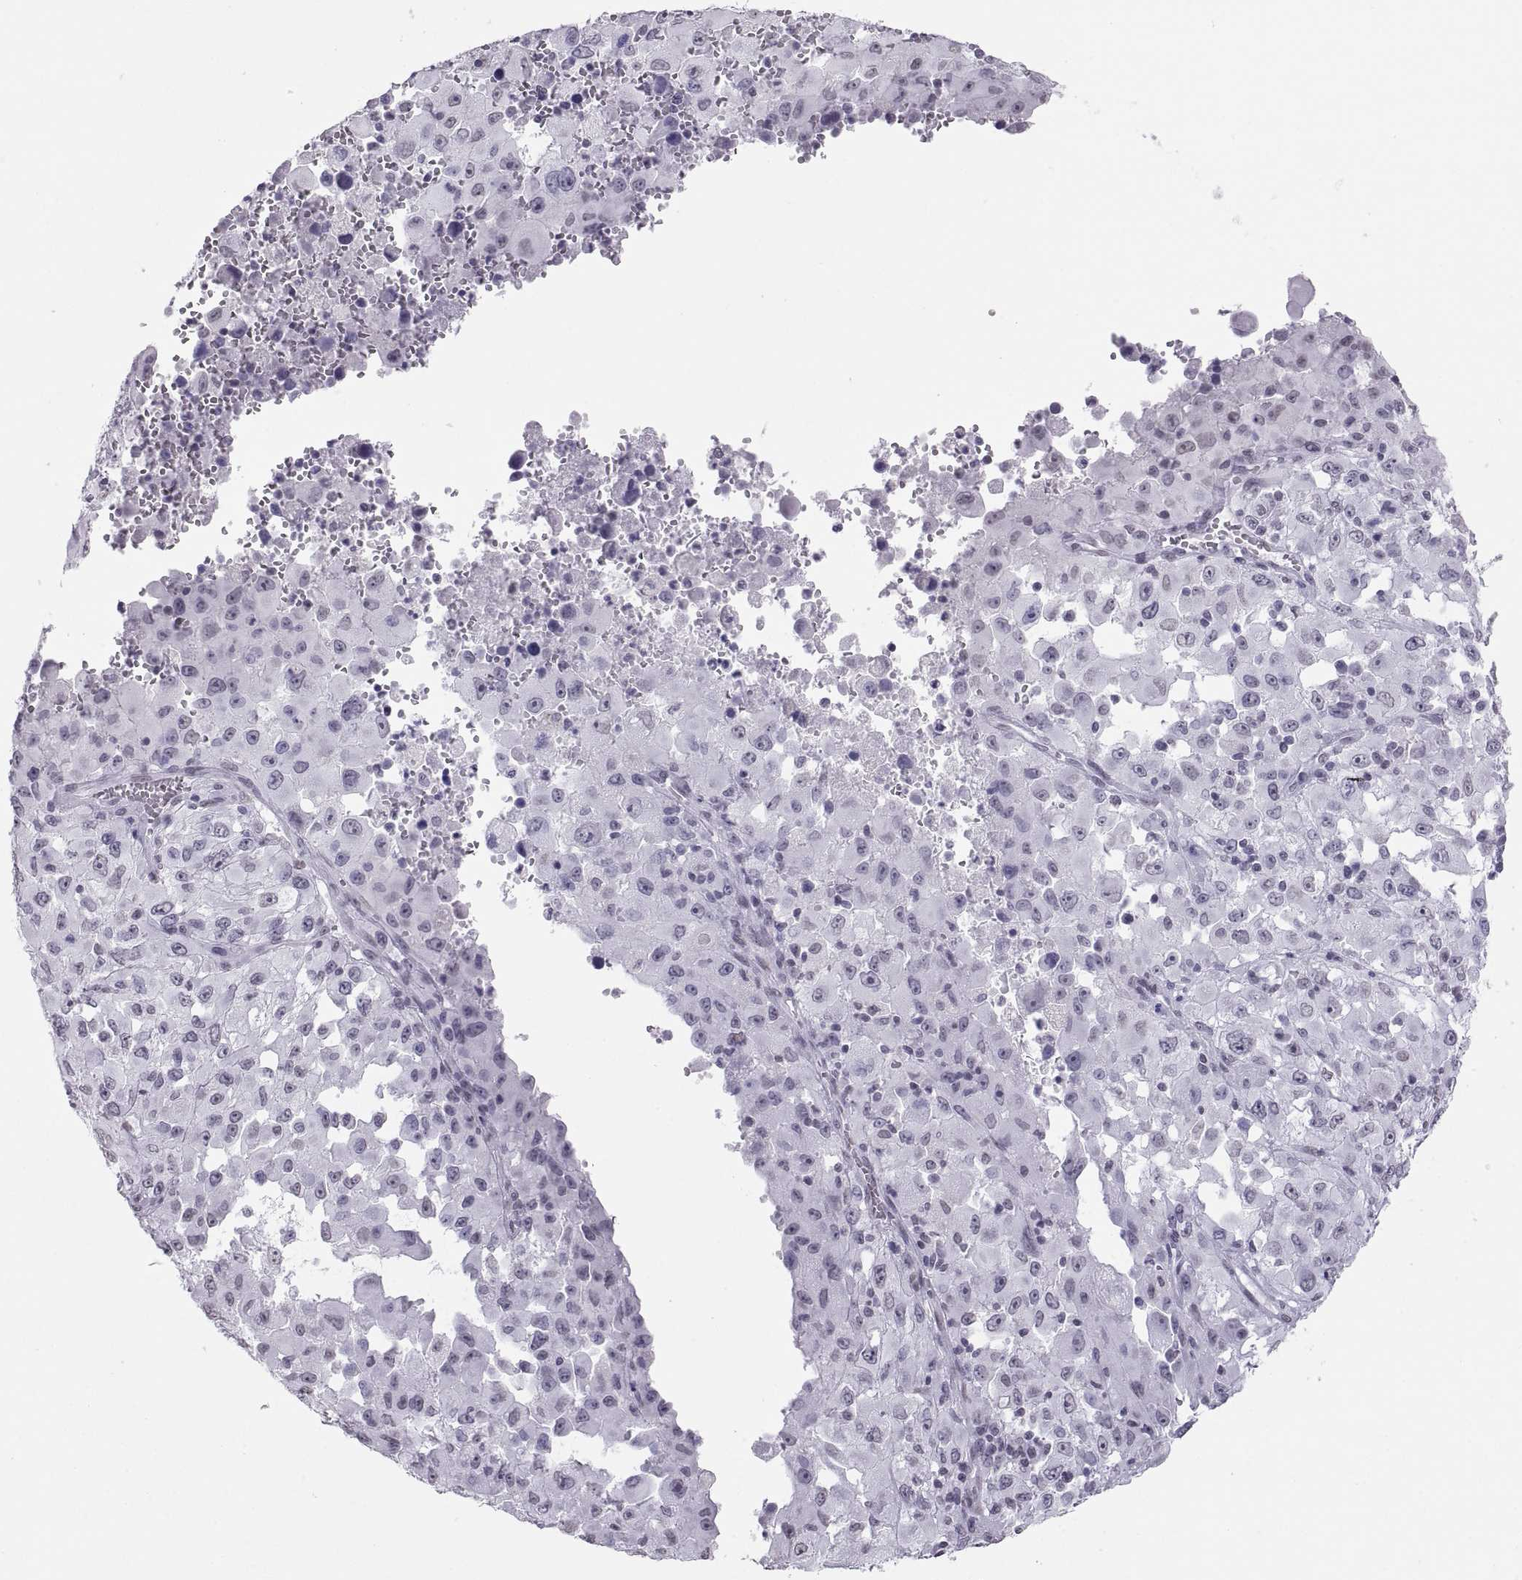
{"staining": {"intensity": "negative", "quantity": "none", "location": "none"}, "tissue": "melanoma", "cell_type": "Tumor cells", "image_type": "cancer", "snomed": [{"axis": "morphology", "description": "Malignant melanoma, Metastatic site"}, {"axis": "topography", "description": "Soft tissue"}], "caption": "IHC of malignant melanoma (metastatic site) exhibits no expression in tumor cells.", "gene": "CARTPT", "patient": {"sex": "male", "age": 50}}